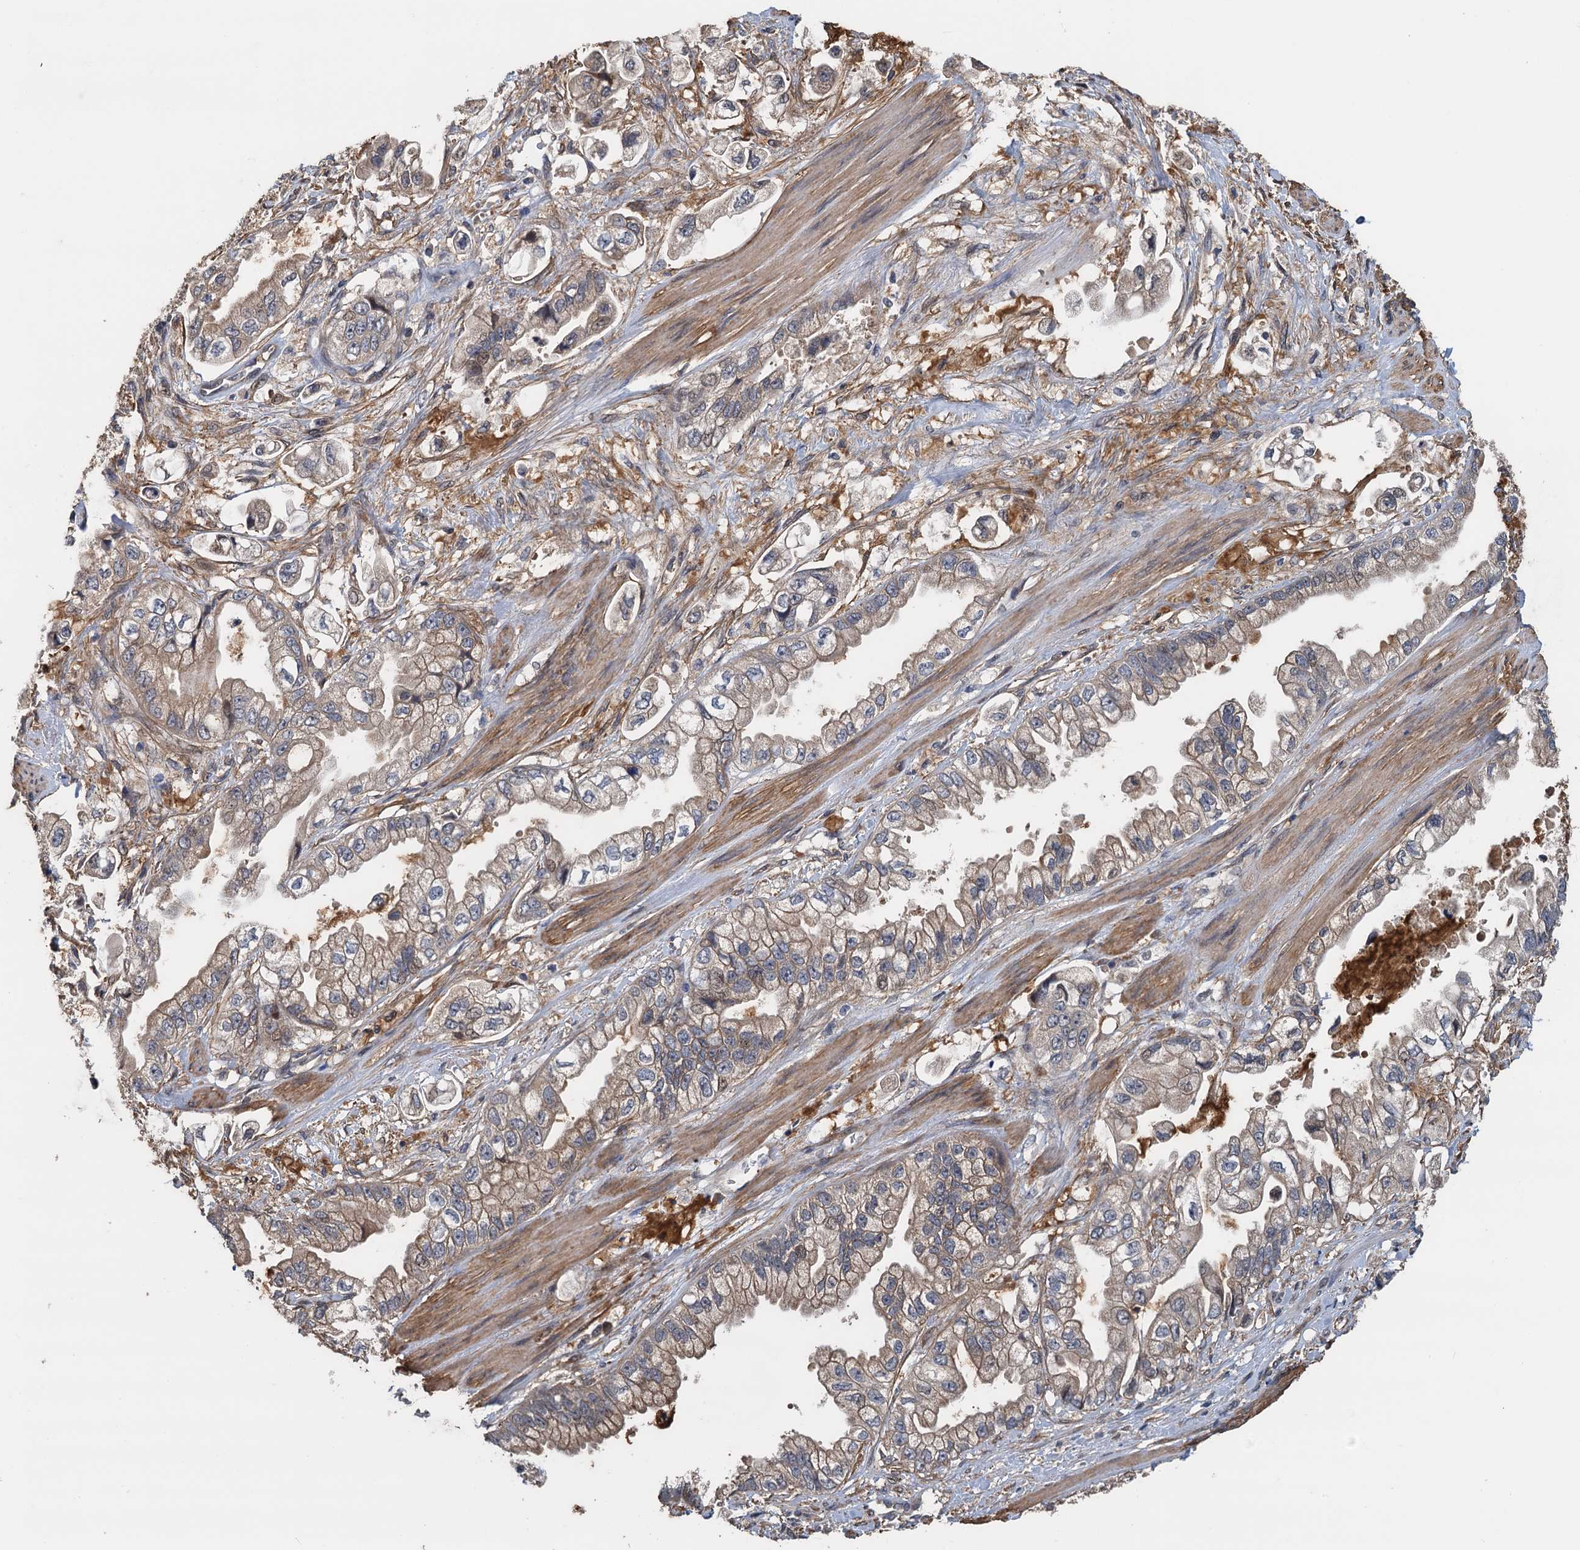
{"staining": {"intensity": "weak", "quantity": ">75%", "location": "cytoplasmic/membranous"}, "tissue": "stomach cancer", "cell_type": "Tumor cells", "image_type": "cancer", "snomed": [{"axis": "morphology", "description": "Adenocarcinoma, NOS"}, {"axis": "topography", "description": "Stomach"}], "caption": "IHC (DAB (3,3'-diaminobenzidine)) staining of human stomach adenocarcinoma shows weak cytoplasmic/membranous protein positivity in about >75% of tumor cells.", "gene": "MEAK7", "patient": {"sex": "male", "age": 62}}